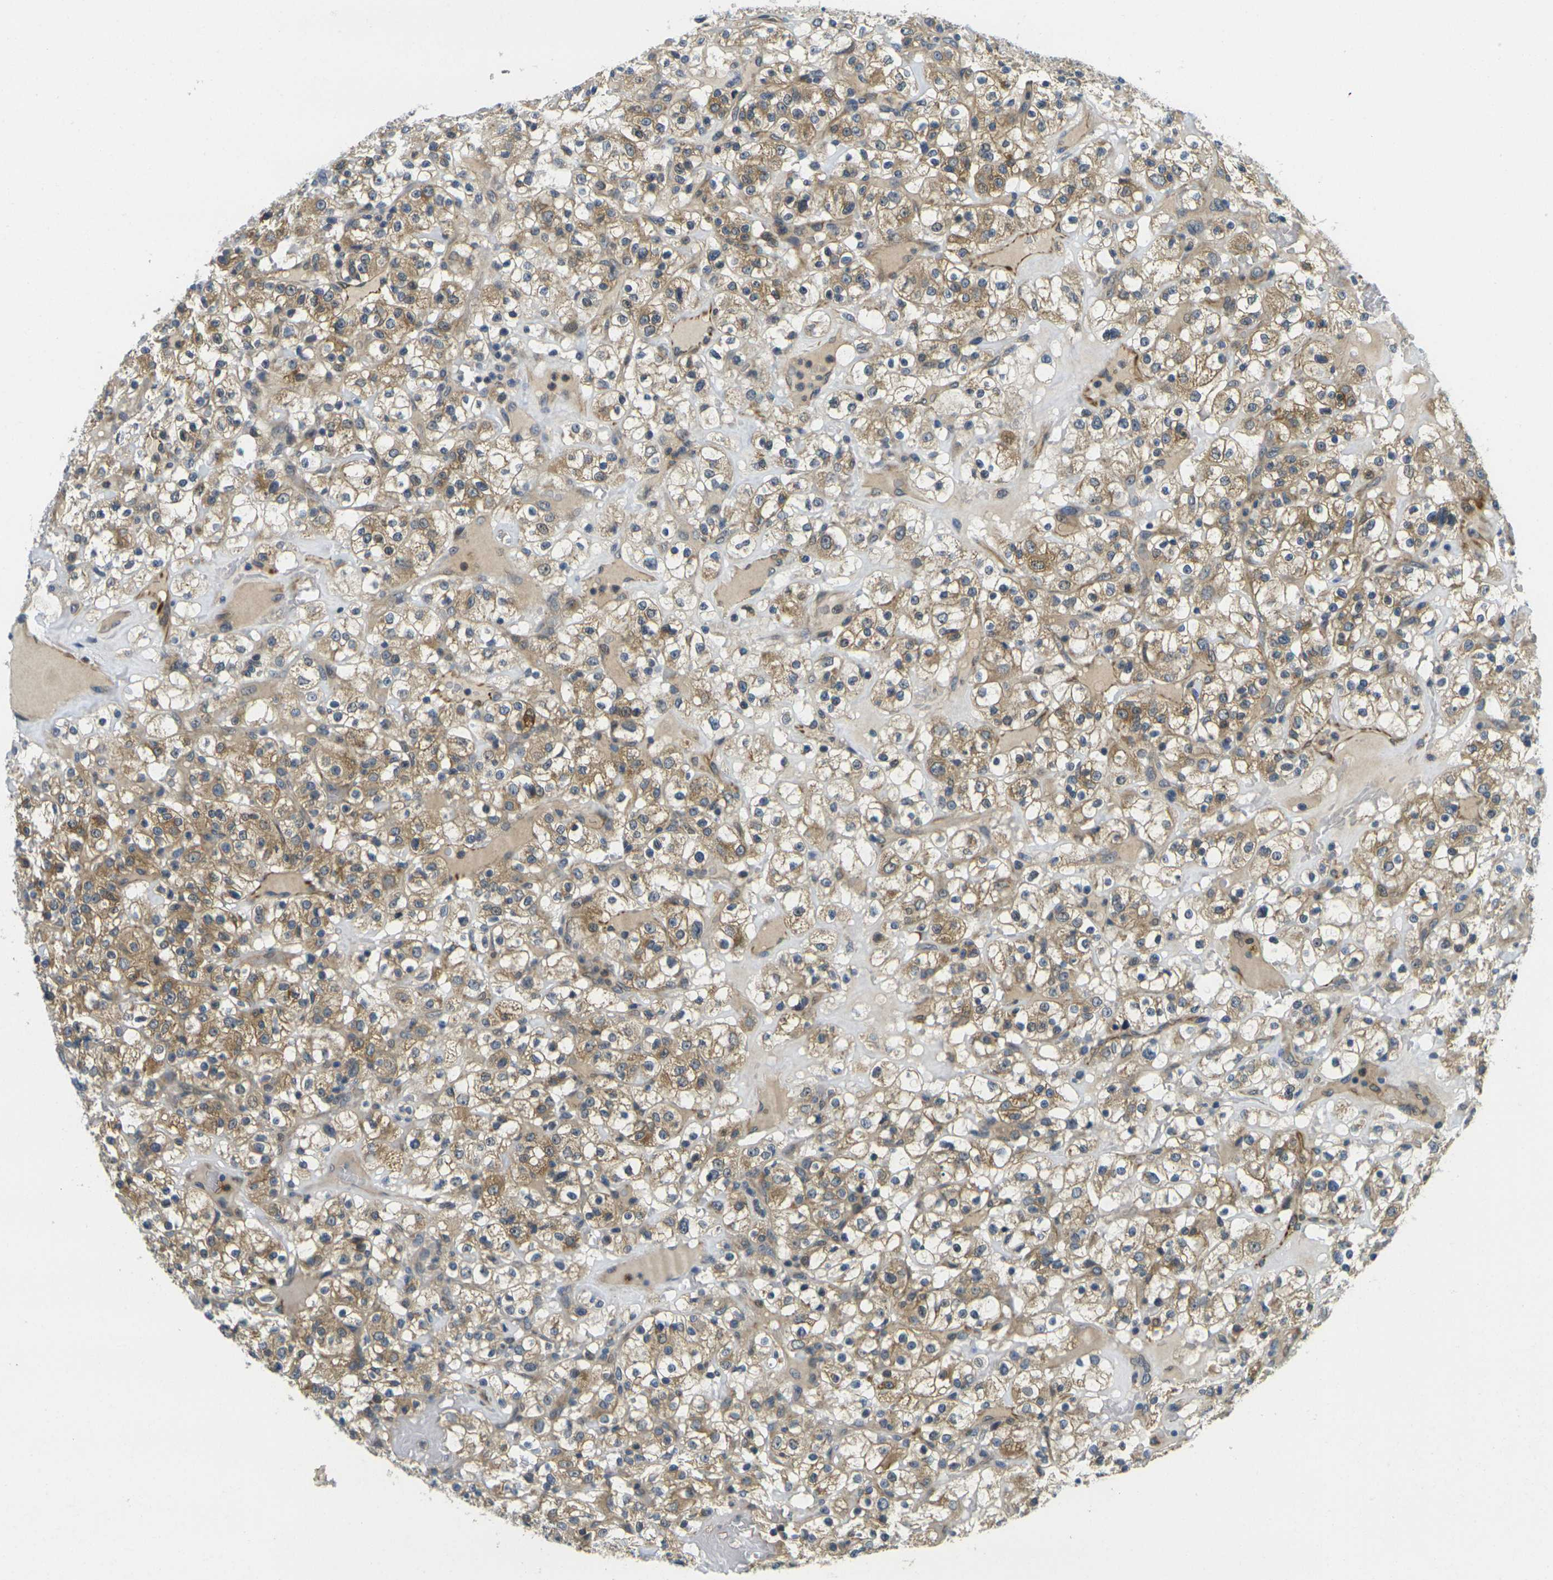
{"staining": {"intensity": "moderate", "quantity": ">75%", "location": "cytoplasmic/membranous"}, "tissue": "renal cancer", "cell_type": "Tumor cells", "image_type": "cancer", "snomed": [{"axis": "morphology", "description": "Normal tissue, NOS"}, {"axis": "morphology", "description": "Adenocarcinoma, NOS"}, {"axis": "topography", "description": "Kidney"}], "caption": "Renal adenocarcinoma stained with a protein marker exhibits moderate staining in tumor cells.", "gene": "MINAR2", "patient": {"sex": "female", "age": 72}}